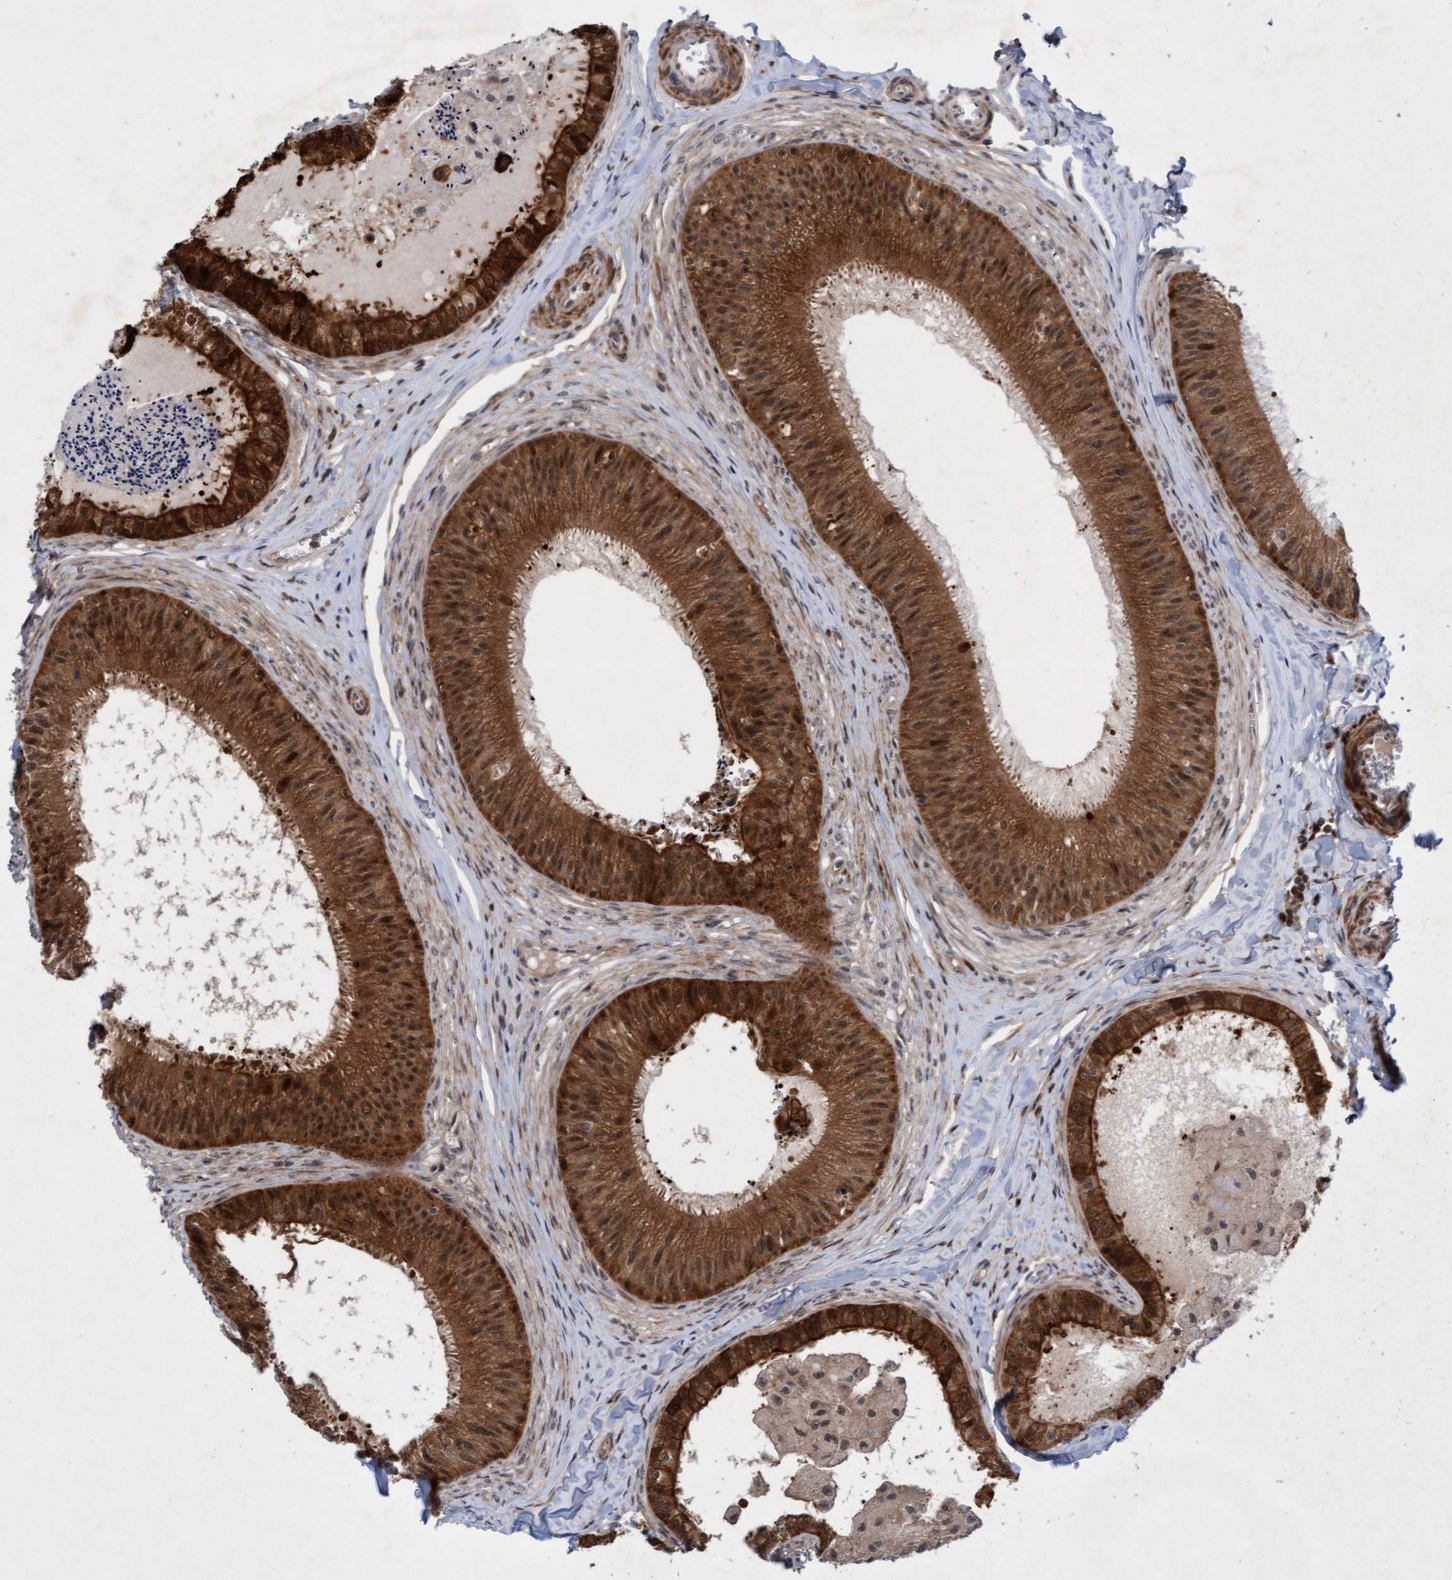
{"staining": {"intensity": "strong", "quantity": ">75%", "location": "cytoplasmic/membranous,nuclear"}, "tissue": "epididymis", "cell_type": "Glandular cells", "image_type": "normal", "snomed": [{"axis": "morphology", "description": "Normal tissue, NOS"}, {"axis": "topography", "description": "Epididymis"}], "caption": "This is an image of IHC staining of unremarkable epididymis, which shows strong staining in the cytoplasmic/membranous,nuclear of glandular cells.", "gene": "RAP1GAP2", "patient": {"sex": "male", "age": 31}}